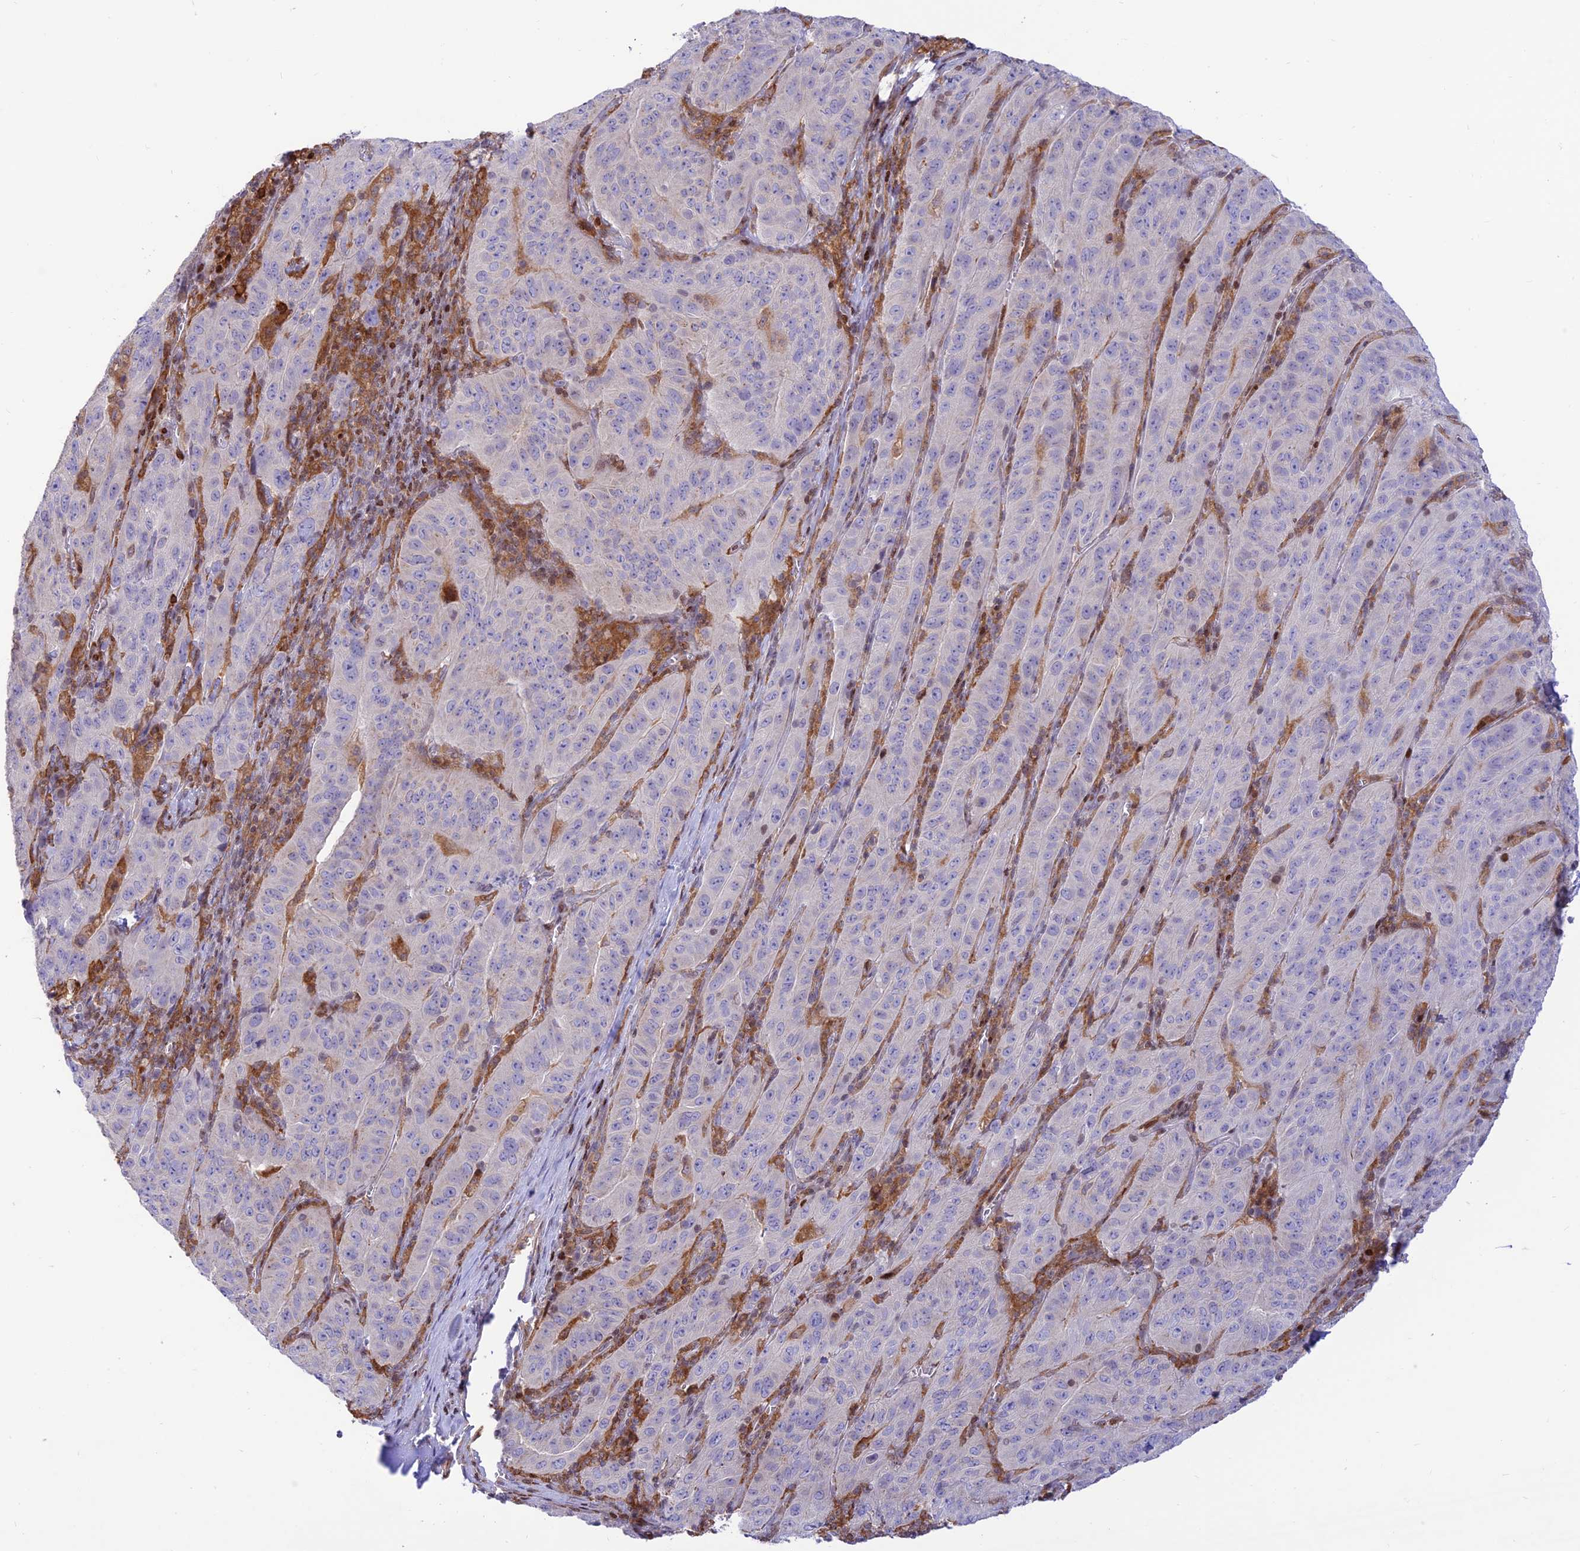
{"staining": {"intensity": "negative", "quantity": "none", "location": "none"}, "tissue": "pancreatic cancer", "cell_type": "Tumor cells", "image_type": "cancer", "snomed": [{"axis": "morphology", "description": "Adenocarcinoma, NOS"}, {"axis": "topography", "description": "Pancreas"}], "caption": "The micrograph displays no staining of tumor cells in pancreatic cancer (adenocarcinoma).", "gene": "FAM186B", "patient": {"sex": "male", "age": 63}}